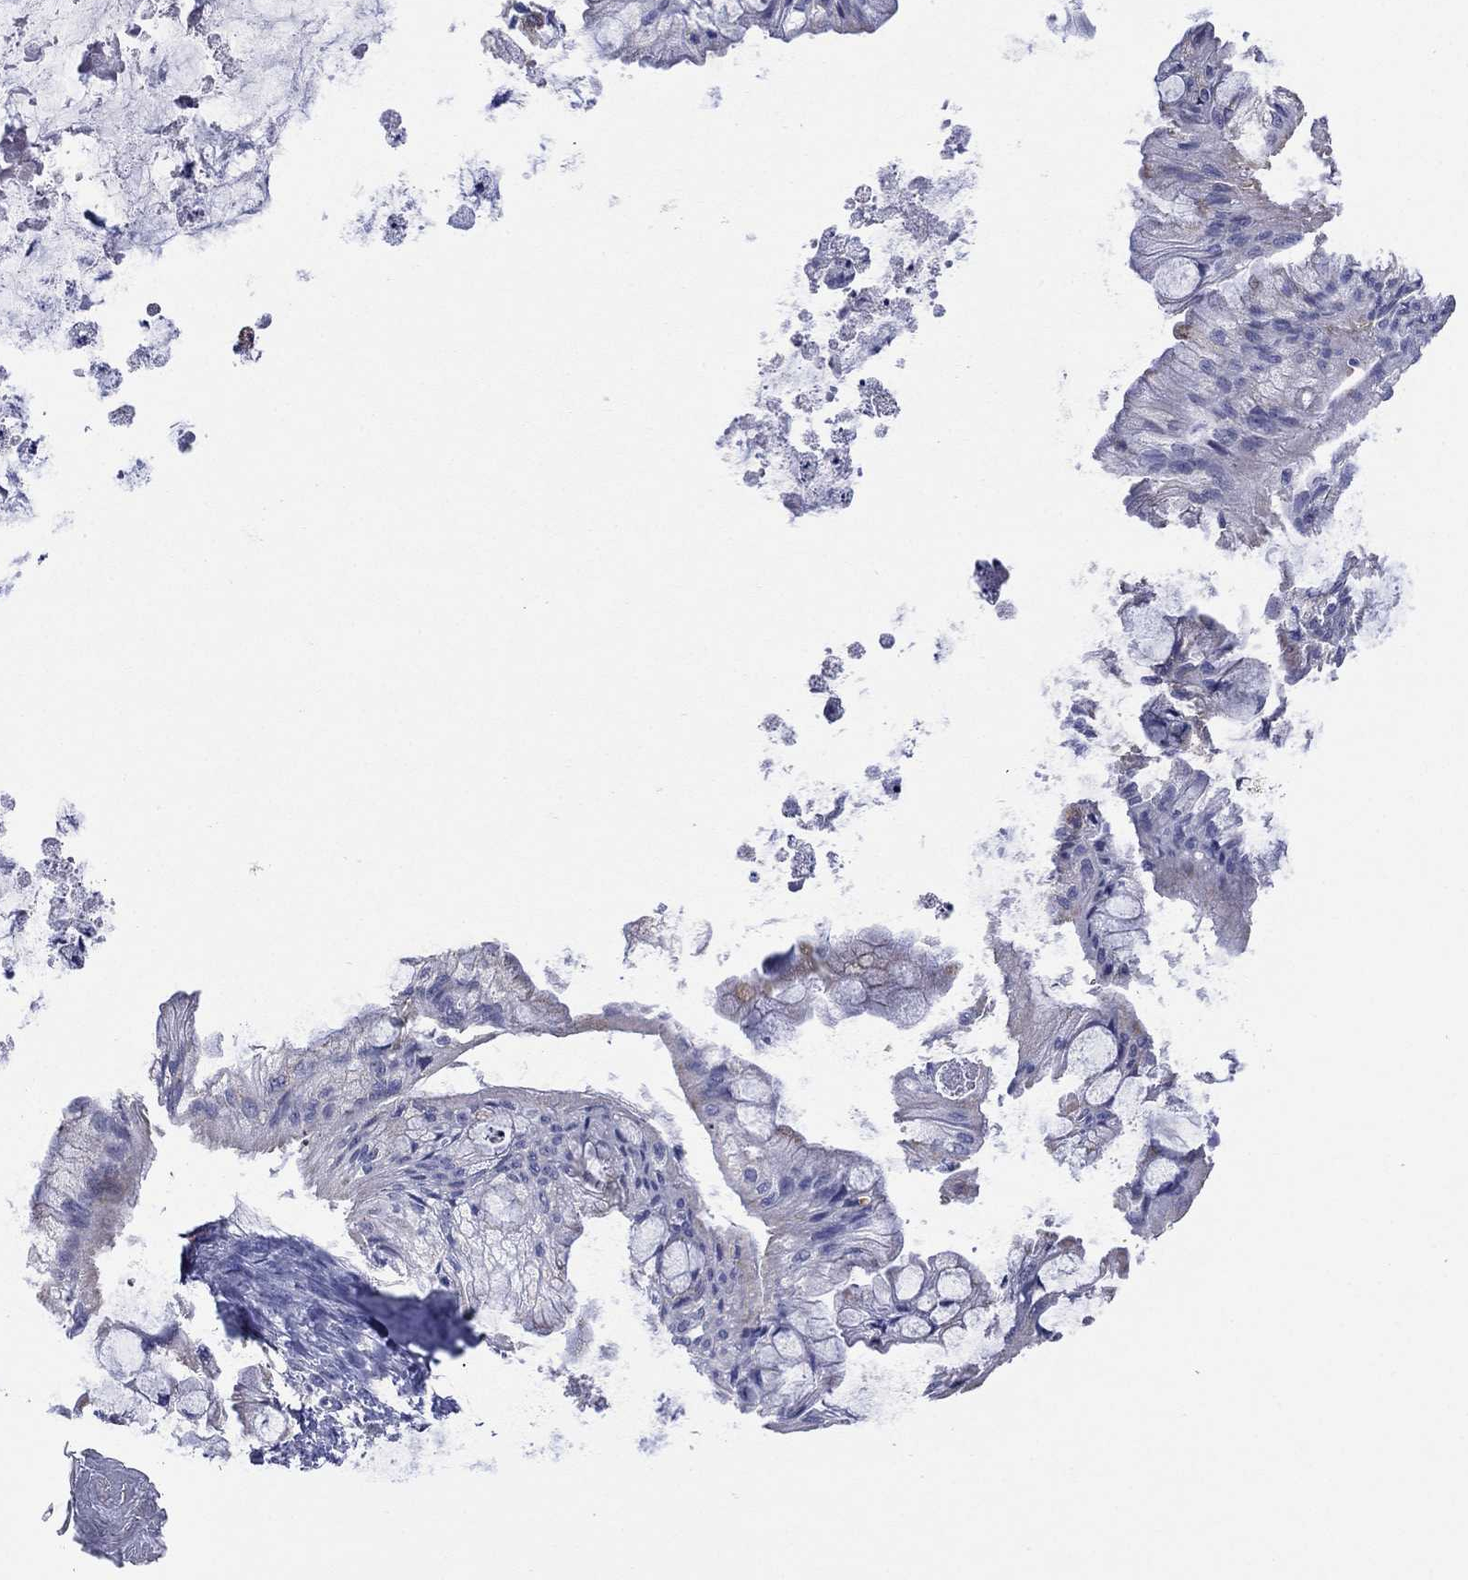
{"staining": {"intensity": "negative", "quantity": "none", "location": "none"}, "tissue": "ovarian cancer", "cell_type": "Tumor cells", "image_type": "cancer", "snomed": [{"axis": "morphology", "description": "Cystadenocarcinoma, mucinous, NOS"}, {"axis": "topography", "description": "Ovary"}], "caption": "This is an IHC micrograph of human ovarian cancer (mucinous cystadenocarcinoma). There is no positivity in tumor cells.", "gene": "CLVS1", "patient": {"sex": "female", "age": 57}}